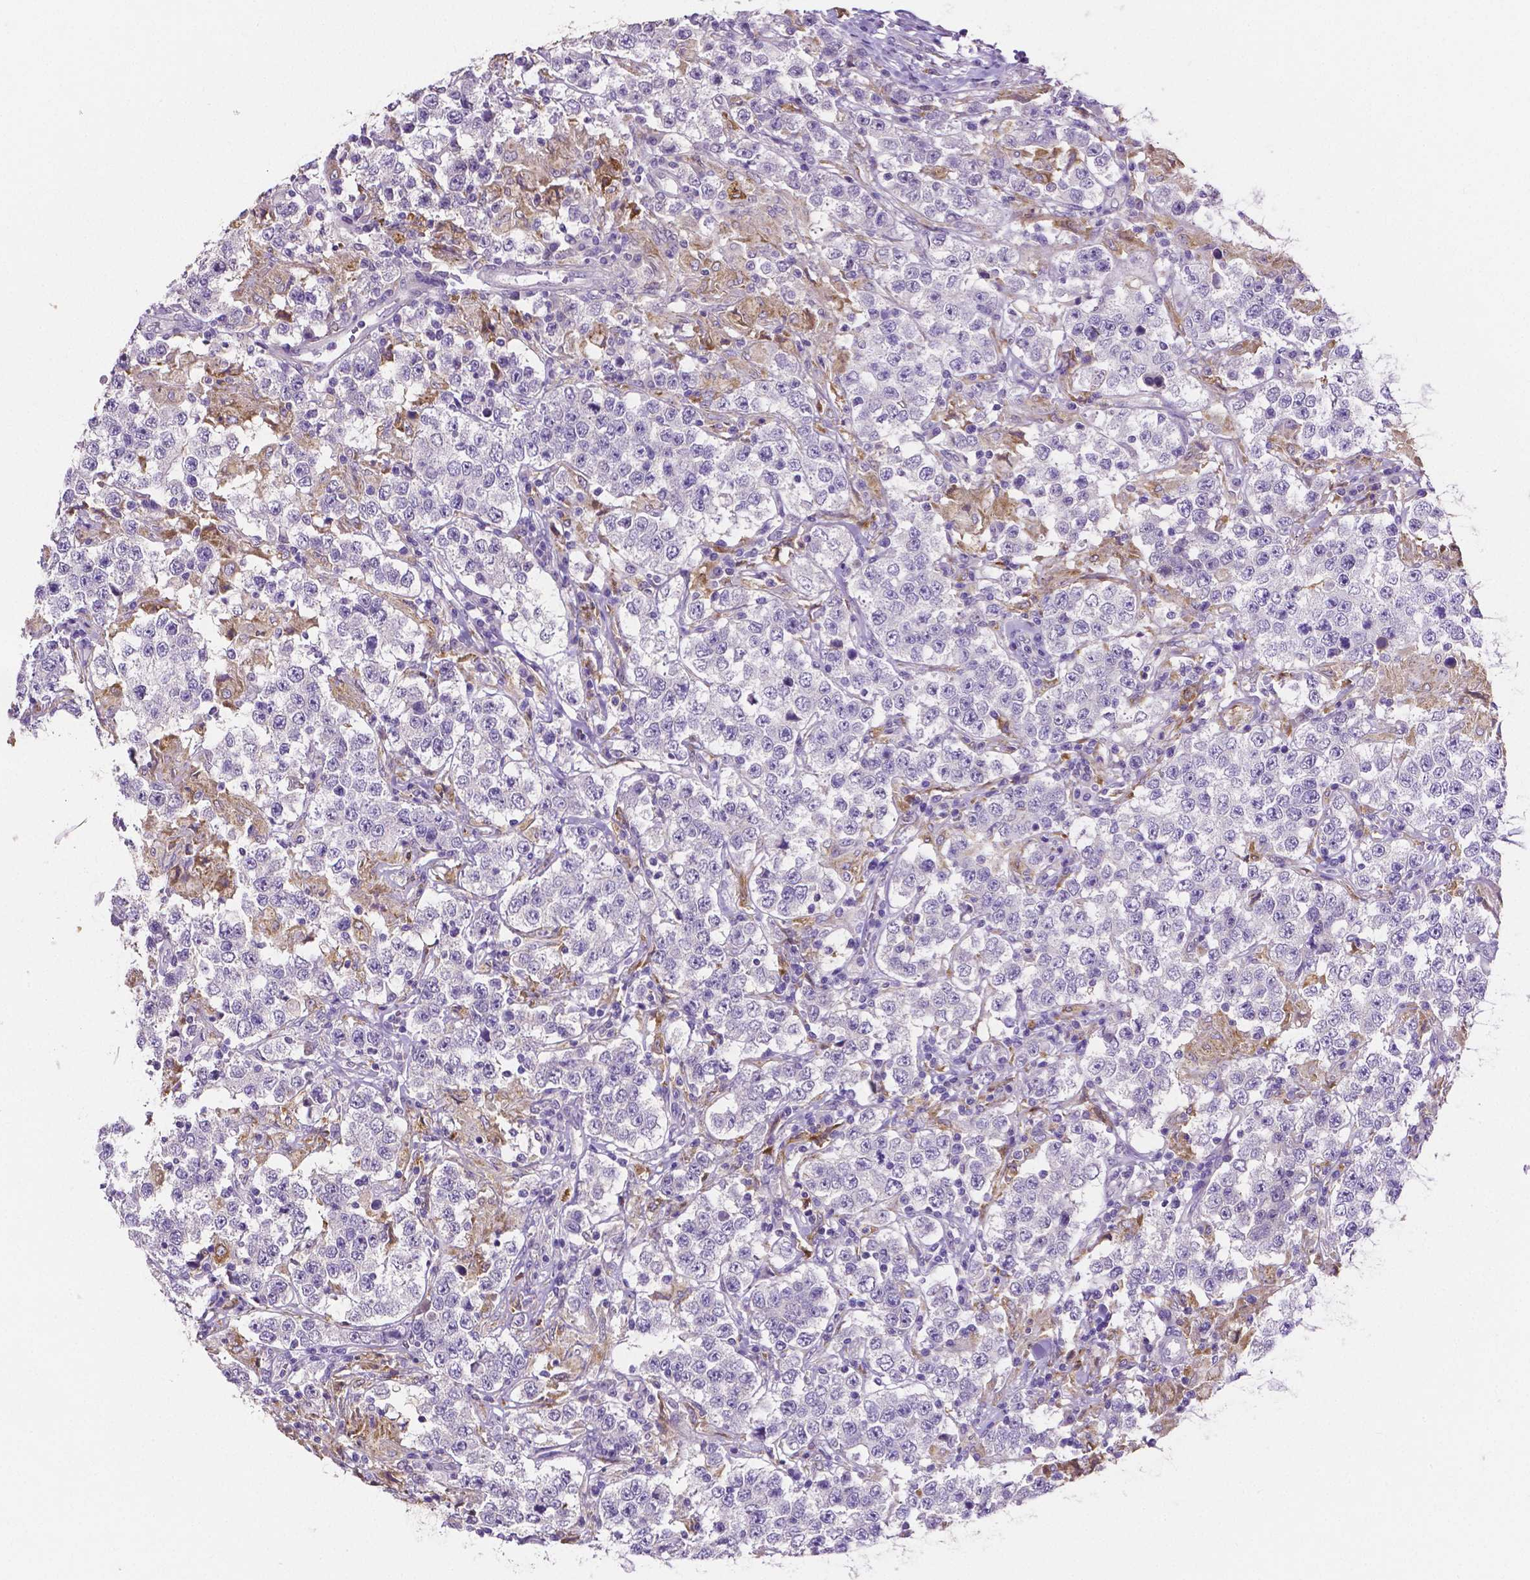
{"staining": {"intensity": "negative", "quantity": "none", "location": "none"}, "tissue": "testis cancer", "cell_type": "Tumor cells", "image_type": "cancer", "snomed": [{"axis": "morphology", "description": "Seminoma, NOS"}, {"axis": "morphology", "description": "Carcinoma, Embryonal, NOS"}, {"axis": "topography", "description": "Testis"}], "caption": "Tumor cells are negative for brown protein staining in seminoma (testis).", "gene": "MMP9", "patient": {"sex": "male", "age": 41}}